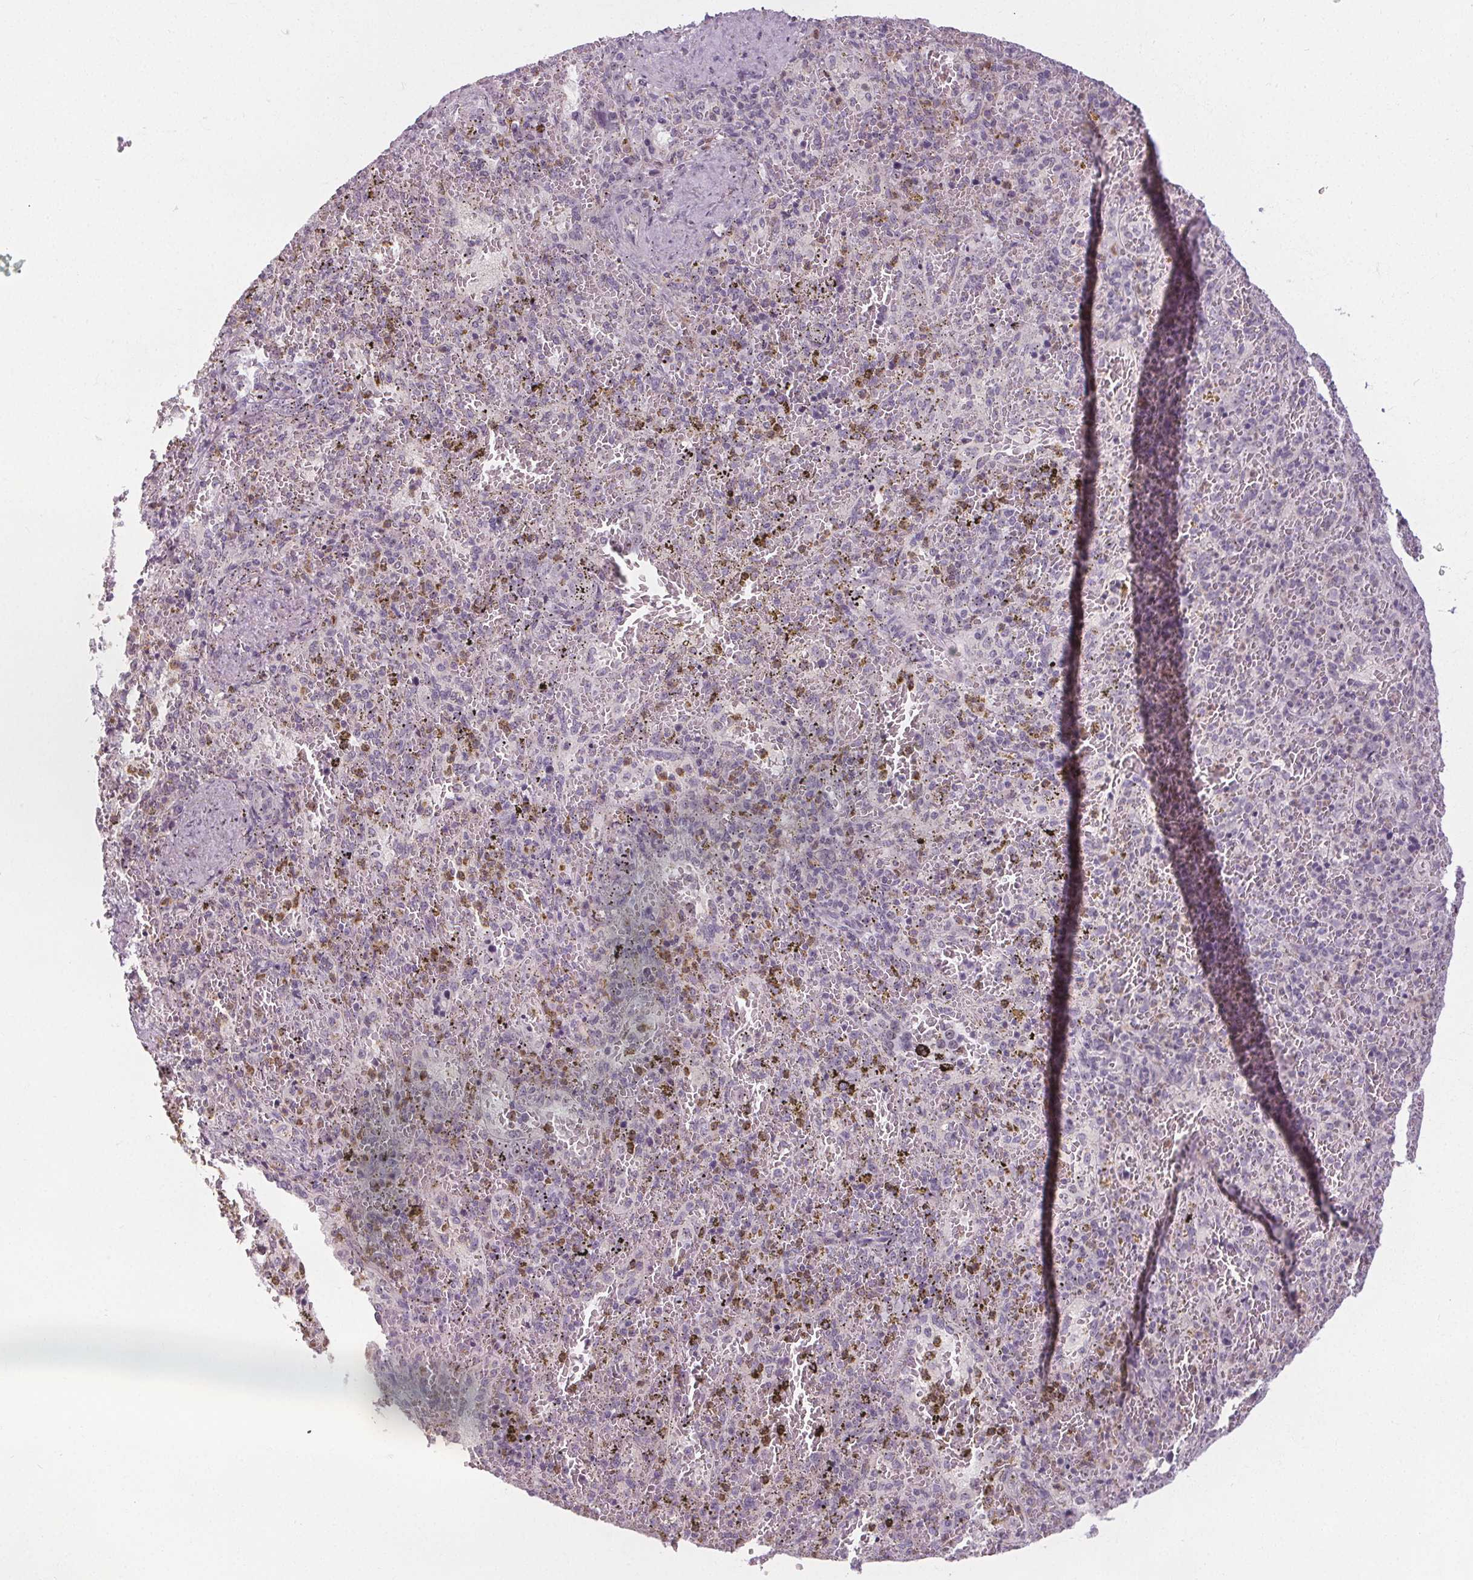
{"staining": {"intensity": "moderate", "quantity": "<25%", "location": "nuclear"}, "tissue": "spleen", "cell_type": "Cells in red pulp", "image_type": "normal", "snomed": [{"axis": "morphology", "description": "Normal tissue, NOS"}, {"axis": "topography", "description": "Spleen"}], "caption": "Unremarkable spleen was stained to show a protein in brown. There is low levels of moderate nuclear staining in approximately <25% of cells in red pulp. Nuclei are stained in blue.", "gene": "NOLC1", "patient": {"sex": "female", "age": 50}}